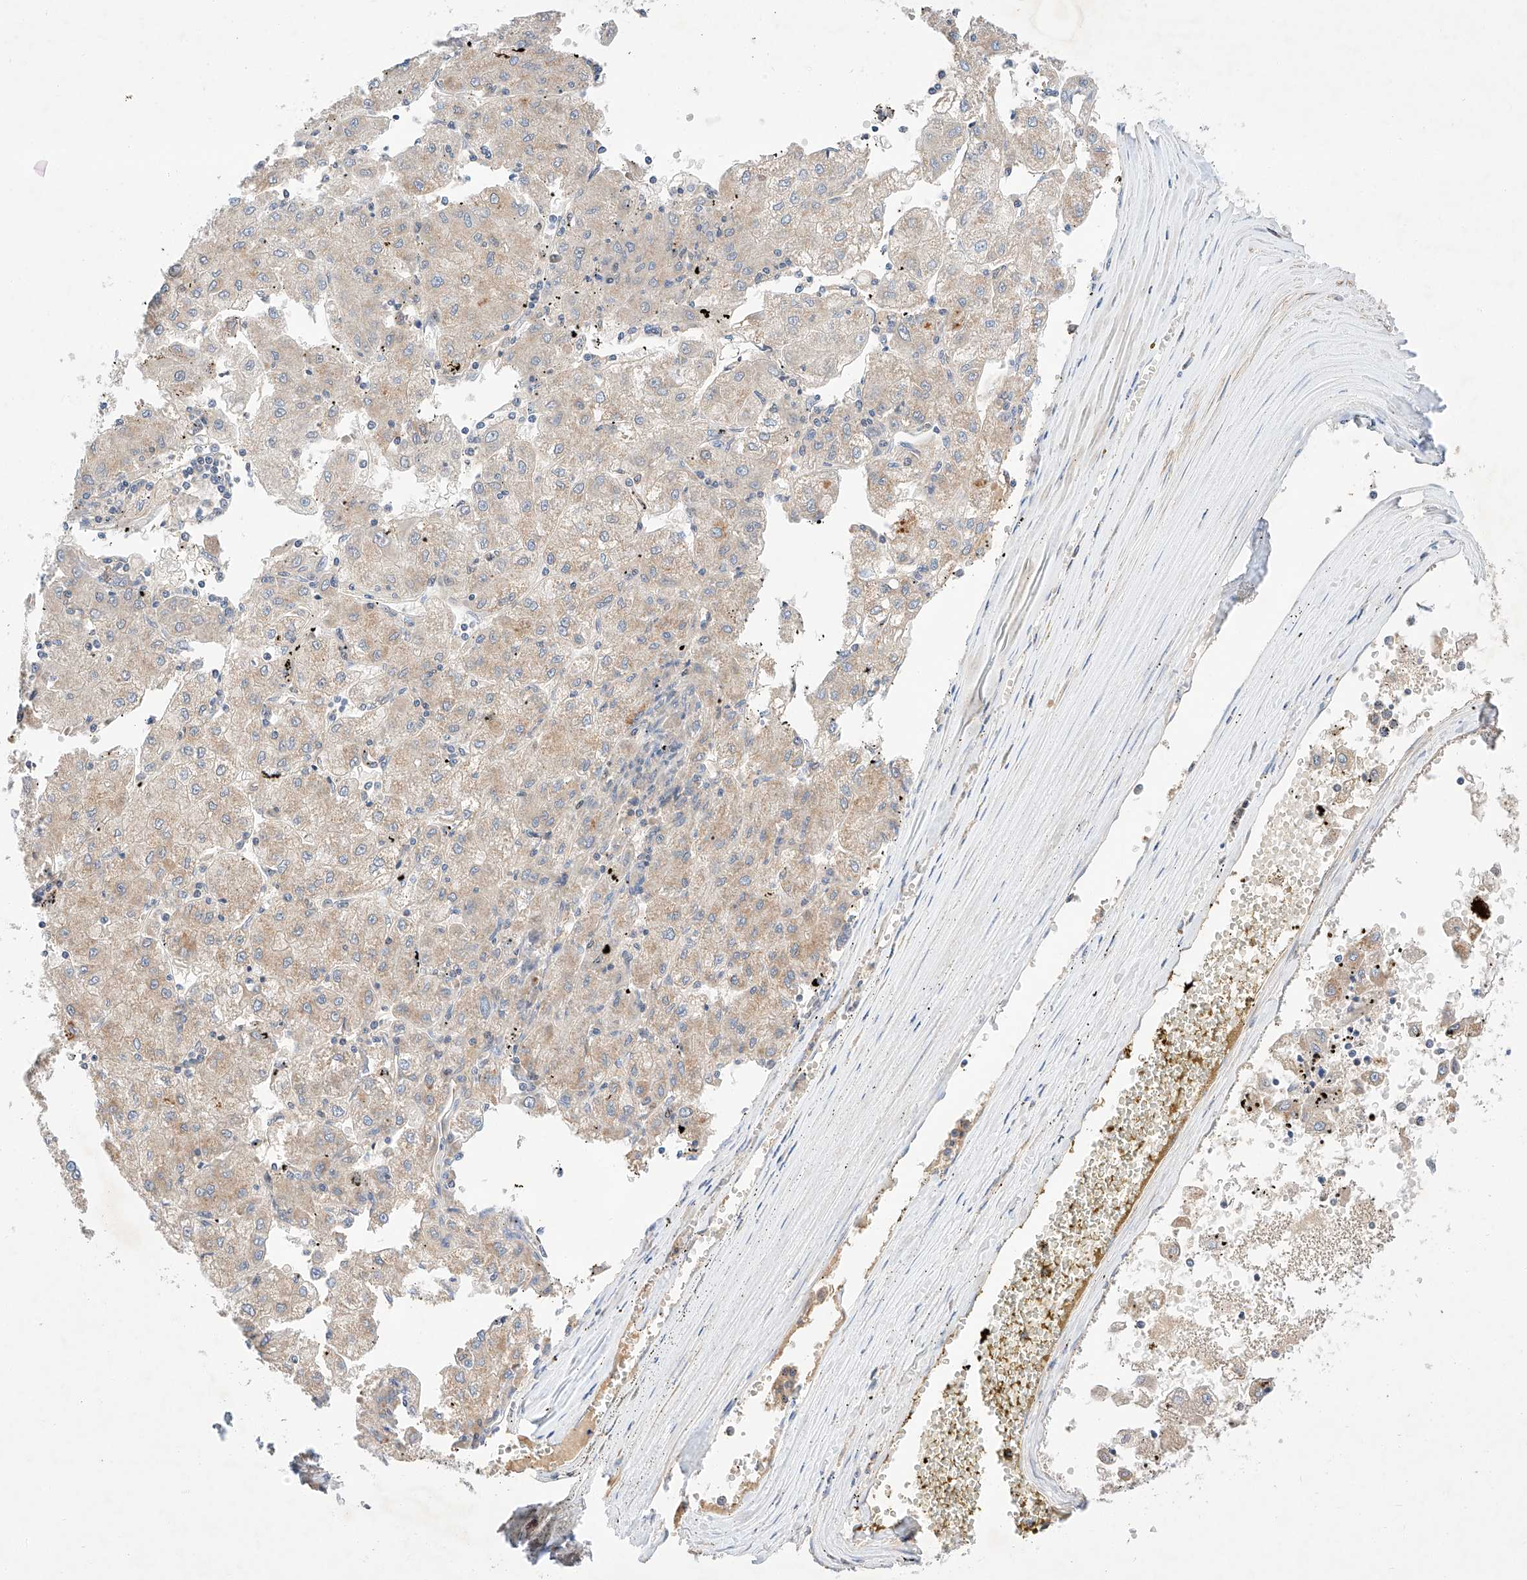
{"staining": {"intensity": "weak", "quantity": "<25%", "location": "cytoplasmic/membranous"}, "tissue": "liver cancer", "cell_type": "Tumor cells", "image_type": "cancer", "snomed": [{"axis": "morphology", "description": "Carcinoma, Hepatocellular, NOS"}, {"axis": "topography", "description": "Liver"}], "caption": "This is a image of IHC staining of hepatocellular carcinoma (liver), which shows no staining in tumor cells.", "gene": "C6orf118", "patient": {"sex": "male", "age": 72}}